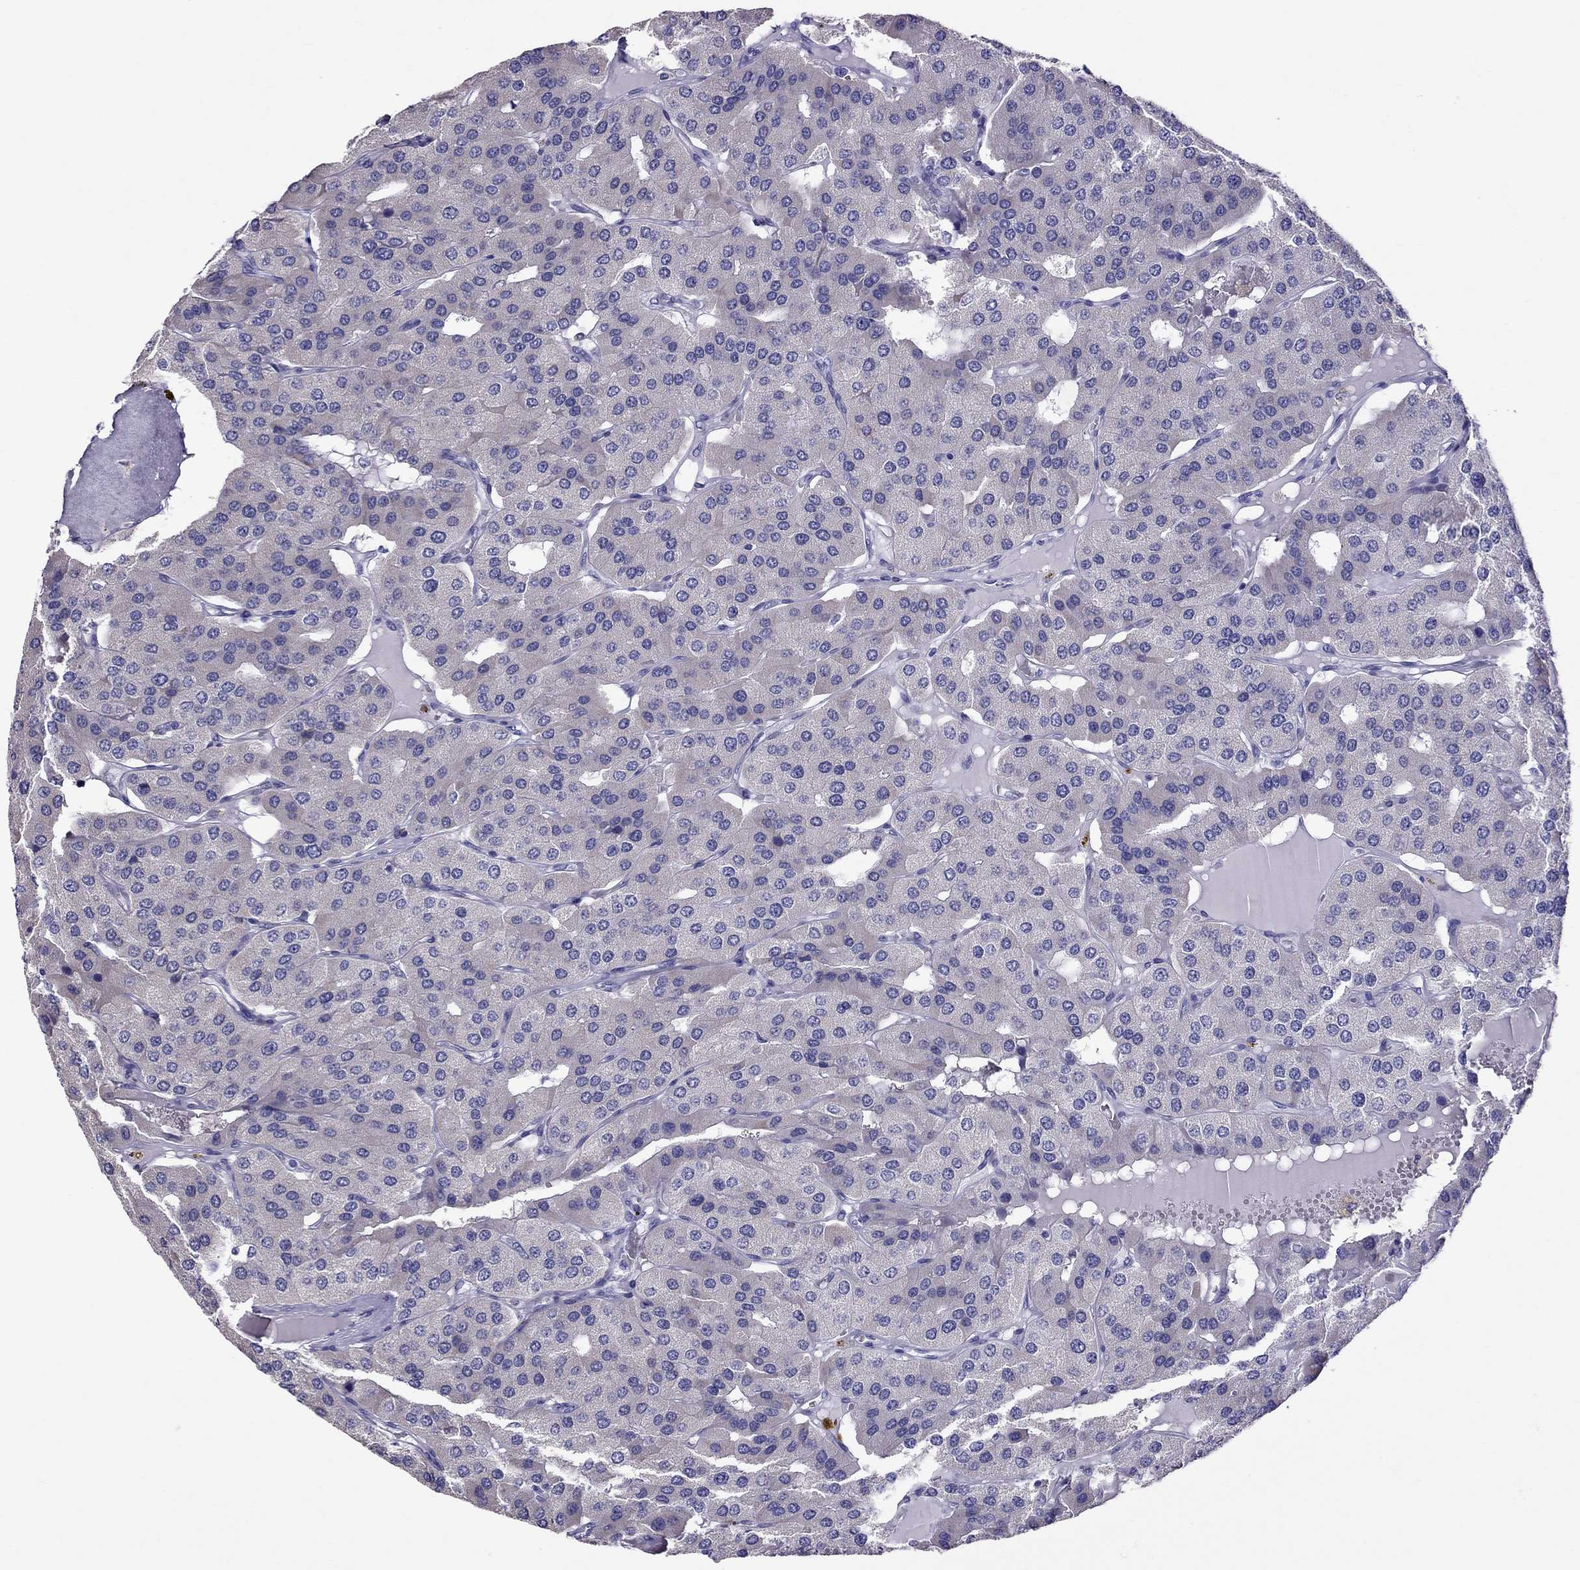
{"staining": {"intensity": "negative", "quantity": "none", "location": "none"}, "tissue": "parathyroid gland", "cell_type": "Glandular cells", "image_type": "normal", "snomed": [{"axis": "morphology", "description": "Normal tissue, NOS"}, {"axis": "morphology", "description": "Adenoma, NOS"}, {"axis": "topography", "description": "Parathyroid gland"}], "caption": "This is an immunohistochemistry photomicrograph of normal human parathyroid gland. There is no positivity in glandular cells.", "gene": "TTLL13", "patient": {"sex": "female", "age": 86}}